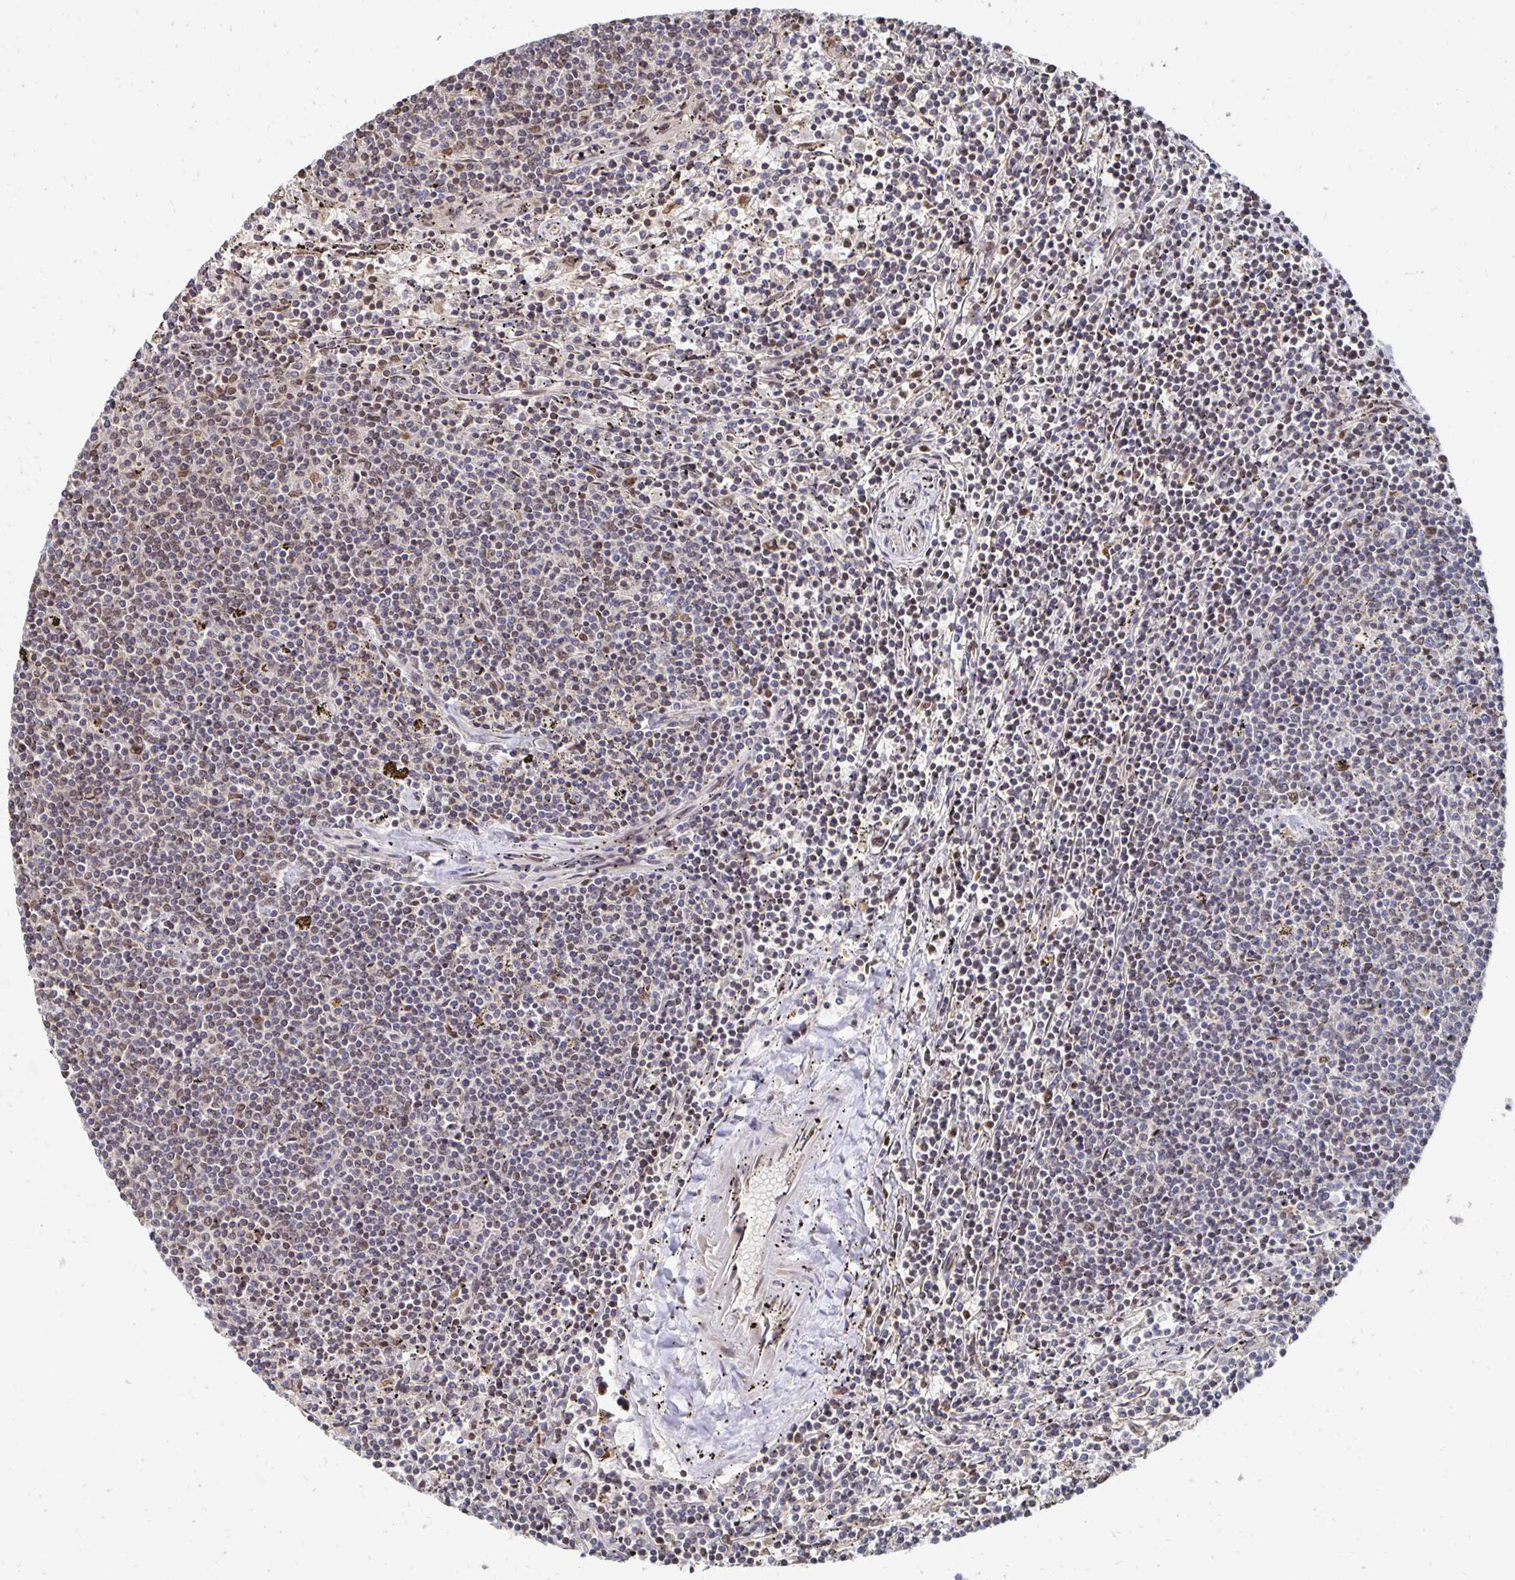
{"staining": {"intensity": "moderate", "quantity": "<25%", "location": "nuclear"}, "tissue": "lymphoma", "cell_type": "Tumor cells", "image_type": "cancer", "snomed": [{"axis": "morphology", "description": "Malignant lymphoma, non-Hodgkin's type, Low grade"}, {"axis": "topography", "description": "Spleen"}], "caption": "DAB immunohistochemical staining of low-grade malignant lymphoma, non-Hodgkin's type exhibits moderate nuclear protein positivity in about <25% of tumor cells.", "gene": "GTF3C6", "patient": {"sex": "female", "age": 50}}